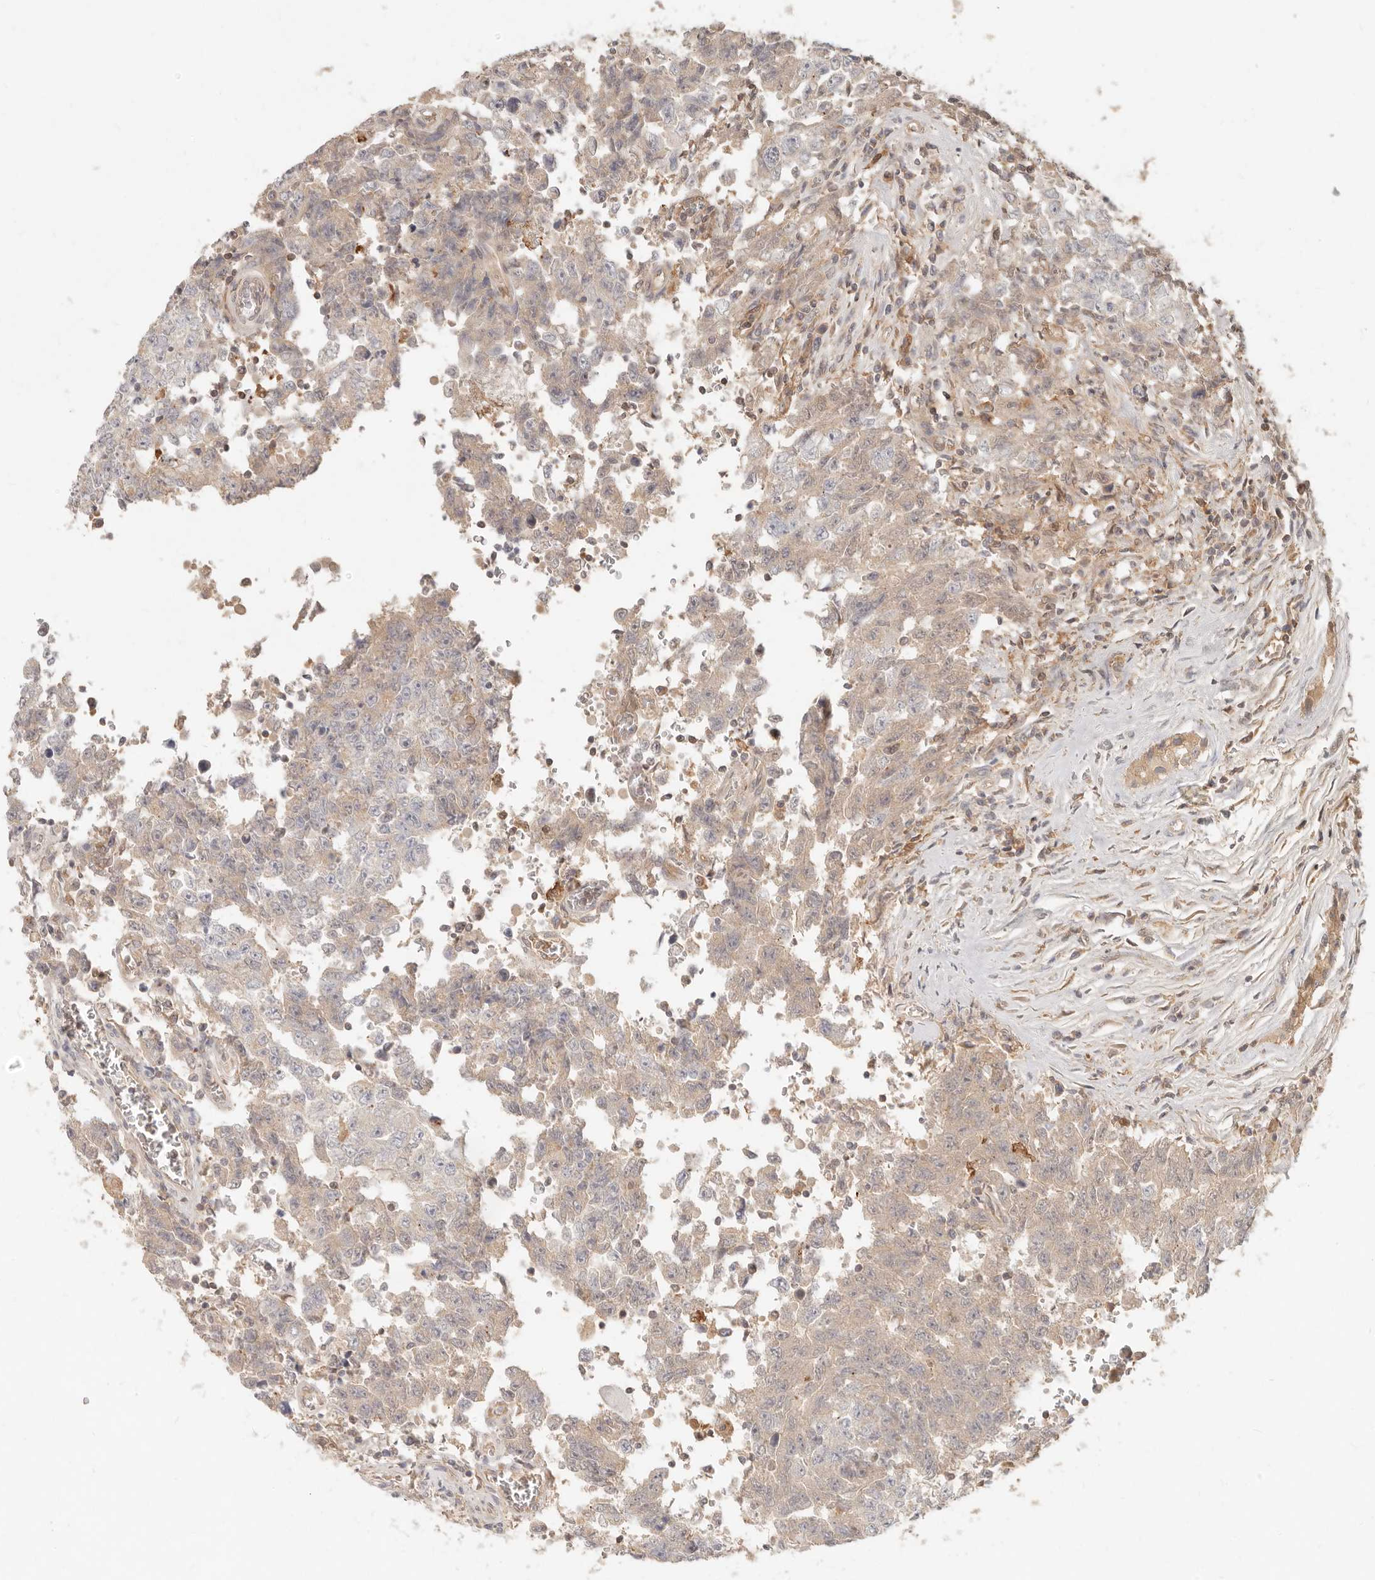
{"staining": {"intensity": "weak", "quantity": "25%-75%", "location": "cytoplasmic/membranous"}, "tissue": "testis cancer", "cell_type": "Tumor cells", "image_type": "cancer", "snomed": [{"axis": "morphology", "description": "Carcinoma, Embryonal, NOS"}, {"axis": "topography", "description": "Testis"}], "caption": "High-power microscopy captured an immunohistochemistry (IHC) image of testis embryonal carcinoma, revealing weak cytoplasmic/membranous expression in about 25%-75% of tumor cells.", "gene": "NECAP2", "patient": {"sex": "male", "age": 26}}